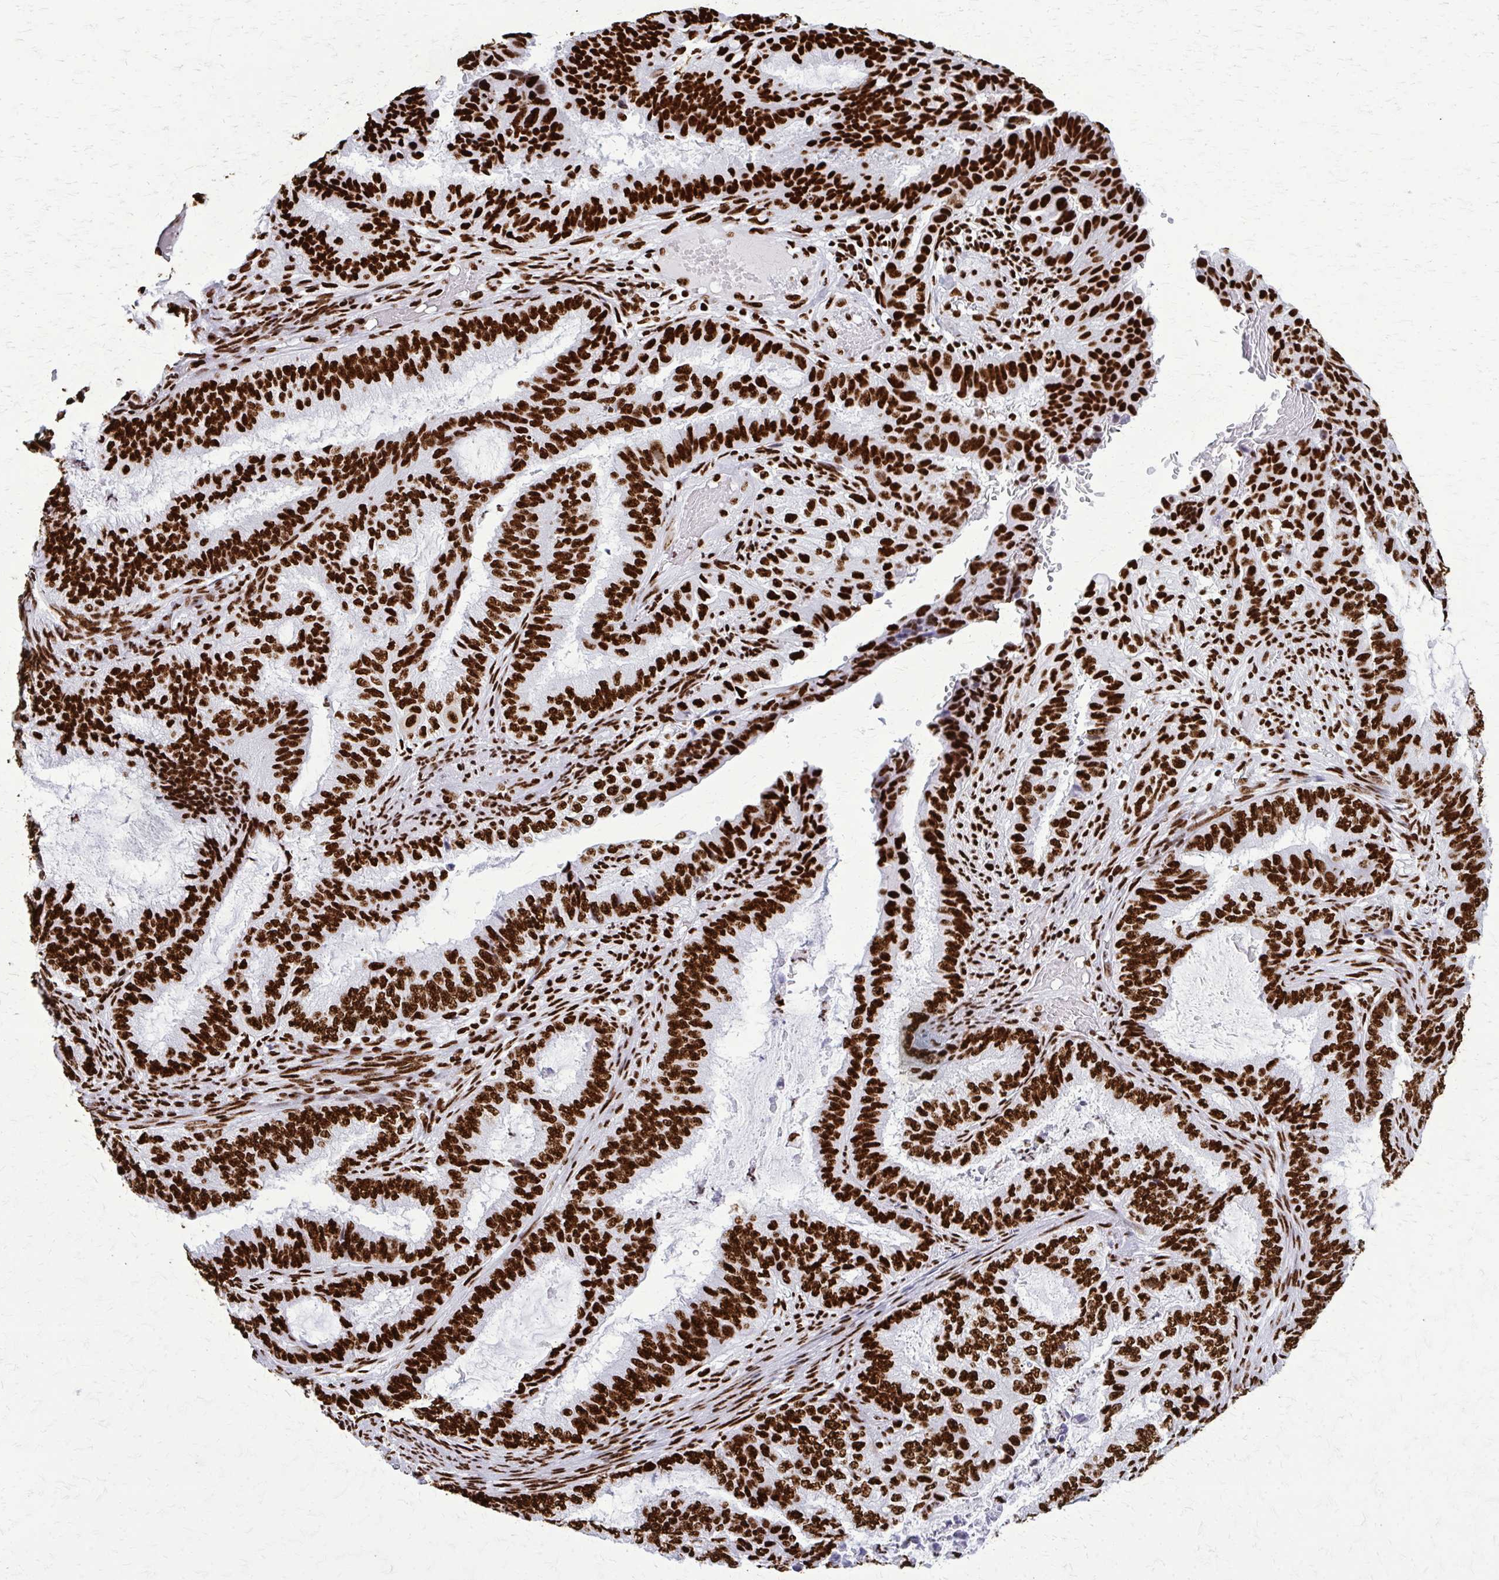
{"staining": {"intensity": "strong", "quantity": ">75%", "location": "nuclear"}, "tissue": "endometrial cancer", "cell_type": "Tumor cells", "image_type": "cancer", "snomed": [{"axis": "morphology", "description": "Adenocarcinoma, NOS"}, {"axis": "topography", "description": "Endometrium"}], "caption": "A micrograph of endometrial cancer stained for a protein shows strong nuclear brown staining in tumor cells.", "gene": "SFPQ", "patient": {"sex": "female", "age": 51}}